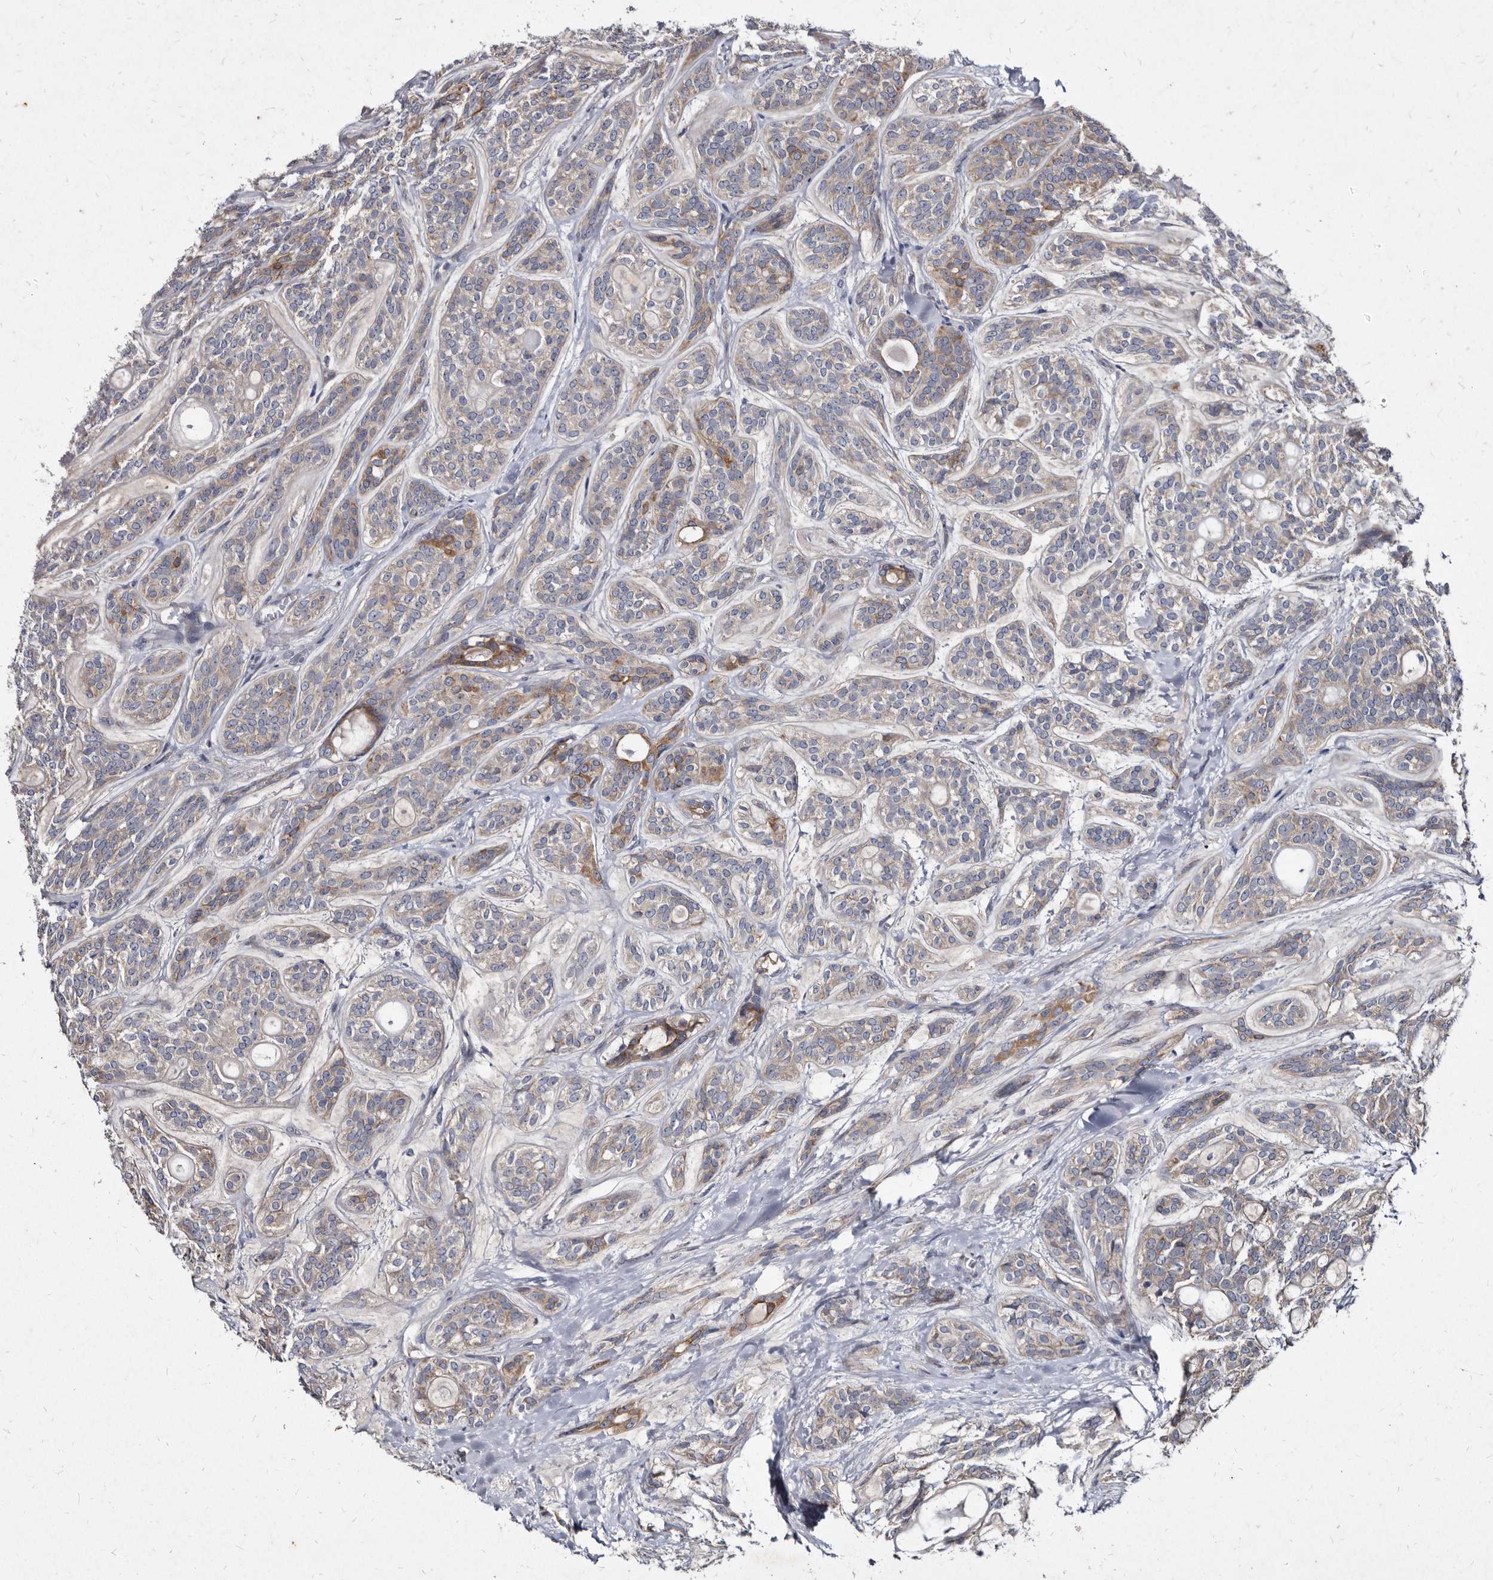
{"staining": {"intensity": "moderate", "quantity": "<25%", "location": "cytoplasmic/membranous"}, "tissue": "head and neck cancer", "cell_type": "Tumor cells", "image_type": "cancer", "snomed": [{"axis": "morphology", "description": "Adenocarcinoma, NOS"}, {"axis": "topography", "description": "Head-Neck"}], "caption": "Head and neck adenocarcinoma stained with a protein marker exhibits moderate staining in tumor cells.", "gene": "YPEL3", "patient": {"sex": "male", "age": 66}}